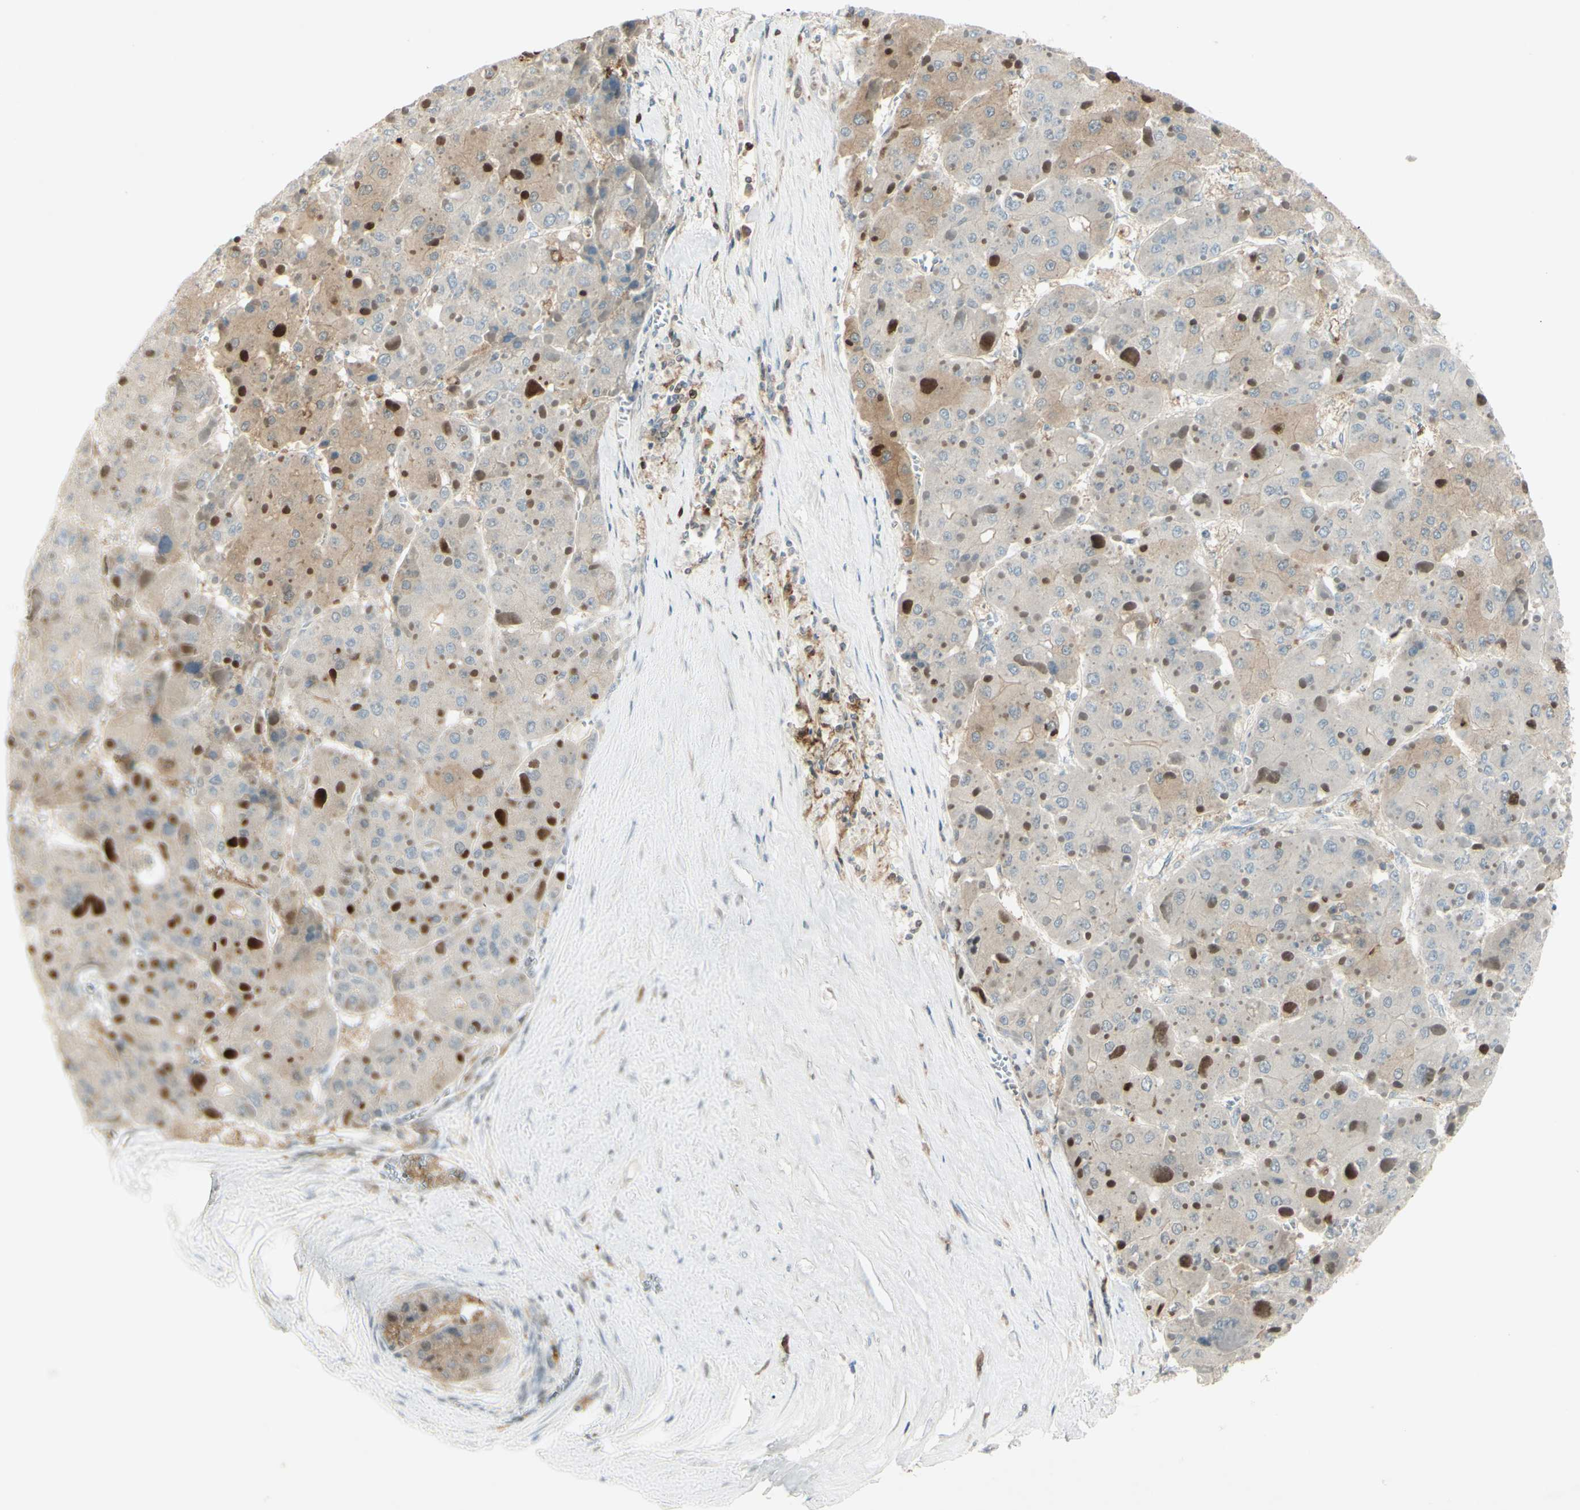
{"staining": {"intensity": "strong", "quantity": "<25%", "location": "nuclear"}, "tissue": "liver cancer", "cell_type": "Tumor cells", "image_type": "cancer", "snomed": [{"axis": "morphology", "description": "Carcinoma, Hepatocellular, NOS"}, {"axis": "topography", "description": "Liver"}], "caption": "Immunohistochemical staining of human liver cancer displays medium levels of strong nuclear staining in approximately <25% of tumor cells. Nuclei are stained in blue.", "gene": "C1orf159", "patient": {"sex": "female", "age": 73}}